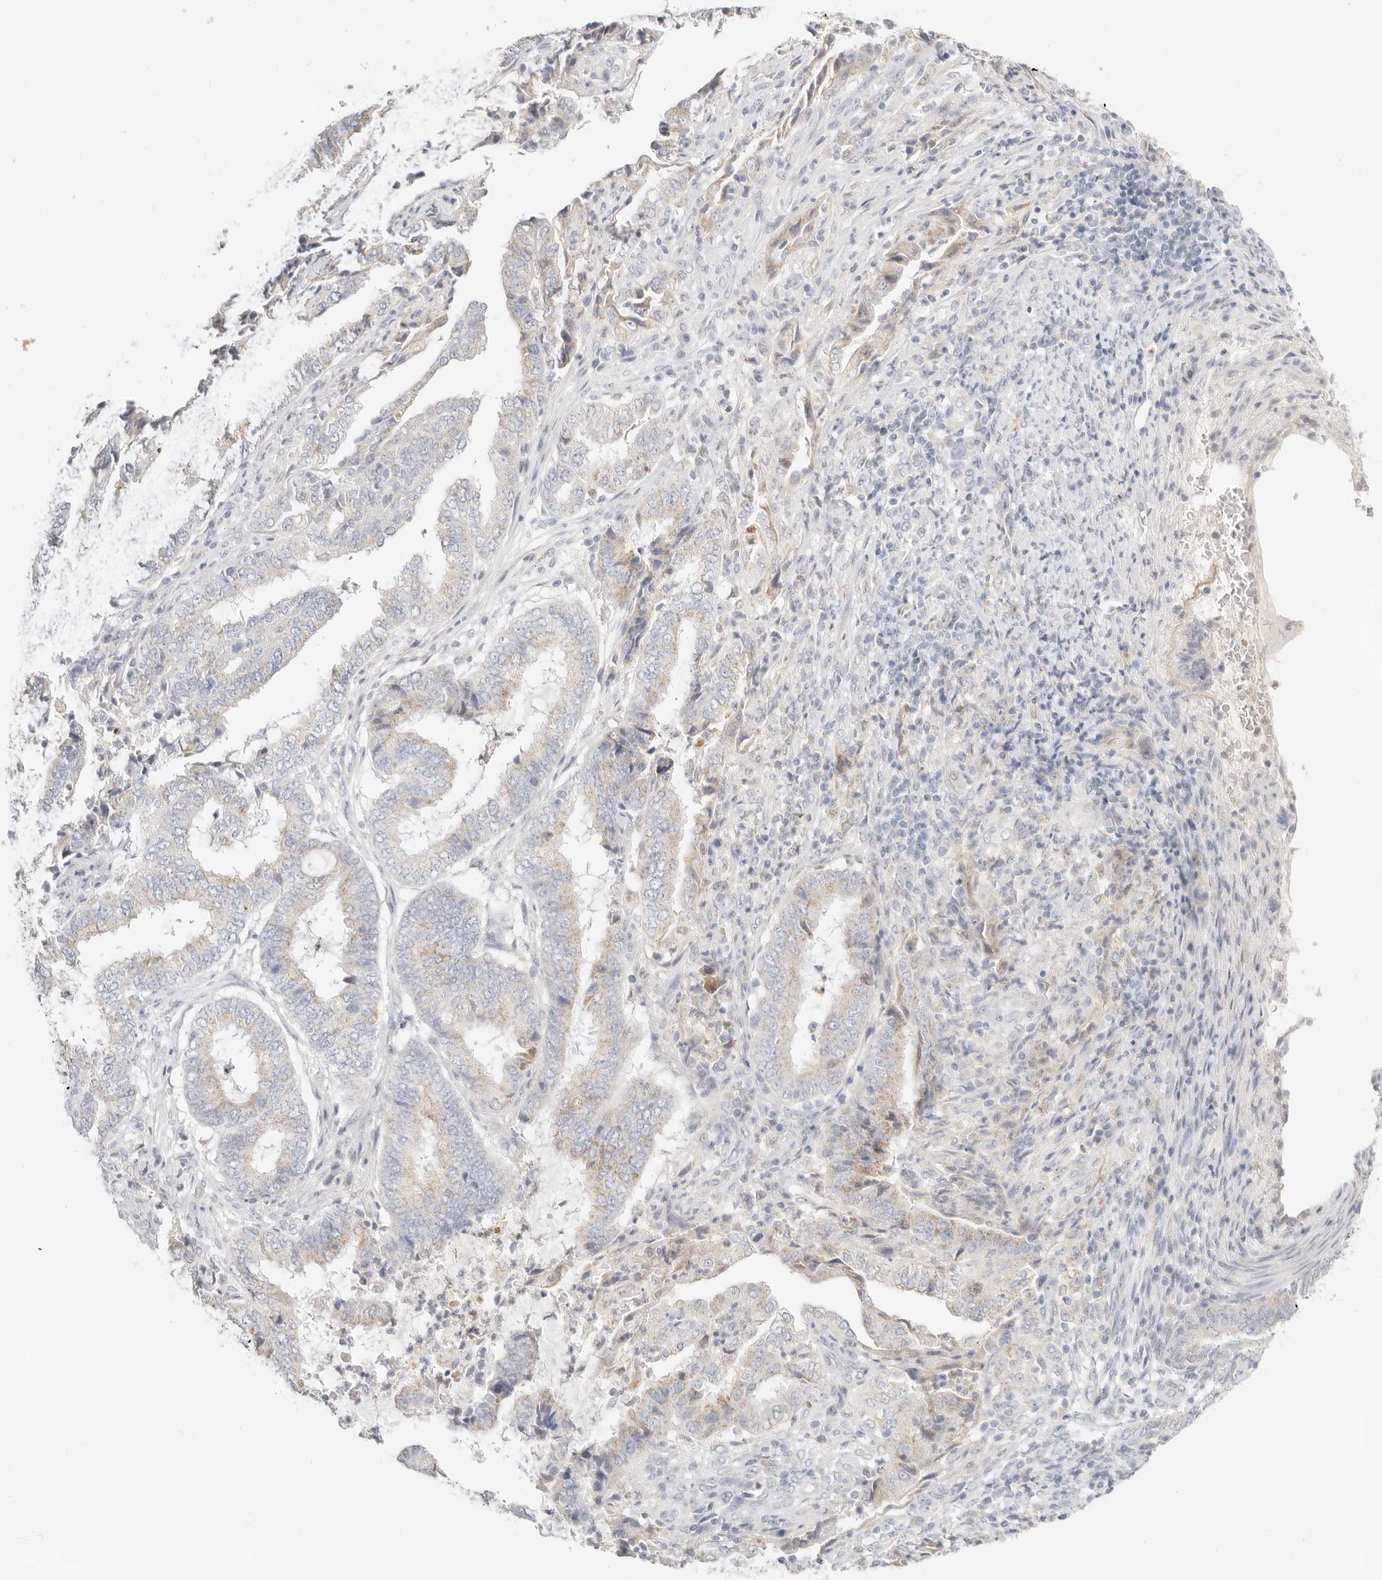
{"staining": {"intensity": "weak", "quantity": "<25%", "location": "cytoplasmic/membranous"}, "tissue": "endometrial cancer", "cell_type": "Tumor cells", "image_type": "cancer", "snomed": [{"axis": "morphology", "description": "Adenocarcinoma, NOS"}, {"axis": "topography", "description": "Endometrium"}], "caption": "This is an immunohistochemistry (IHC) photomicrograph of endometrial adenocarcinoma. There is no positivity in tumor cells.", "gene": "ACOX1", "patient": {"sex": "female", "age": 51}}